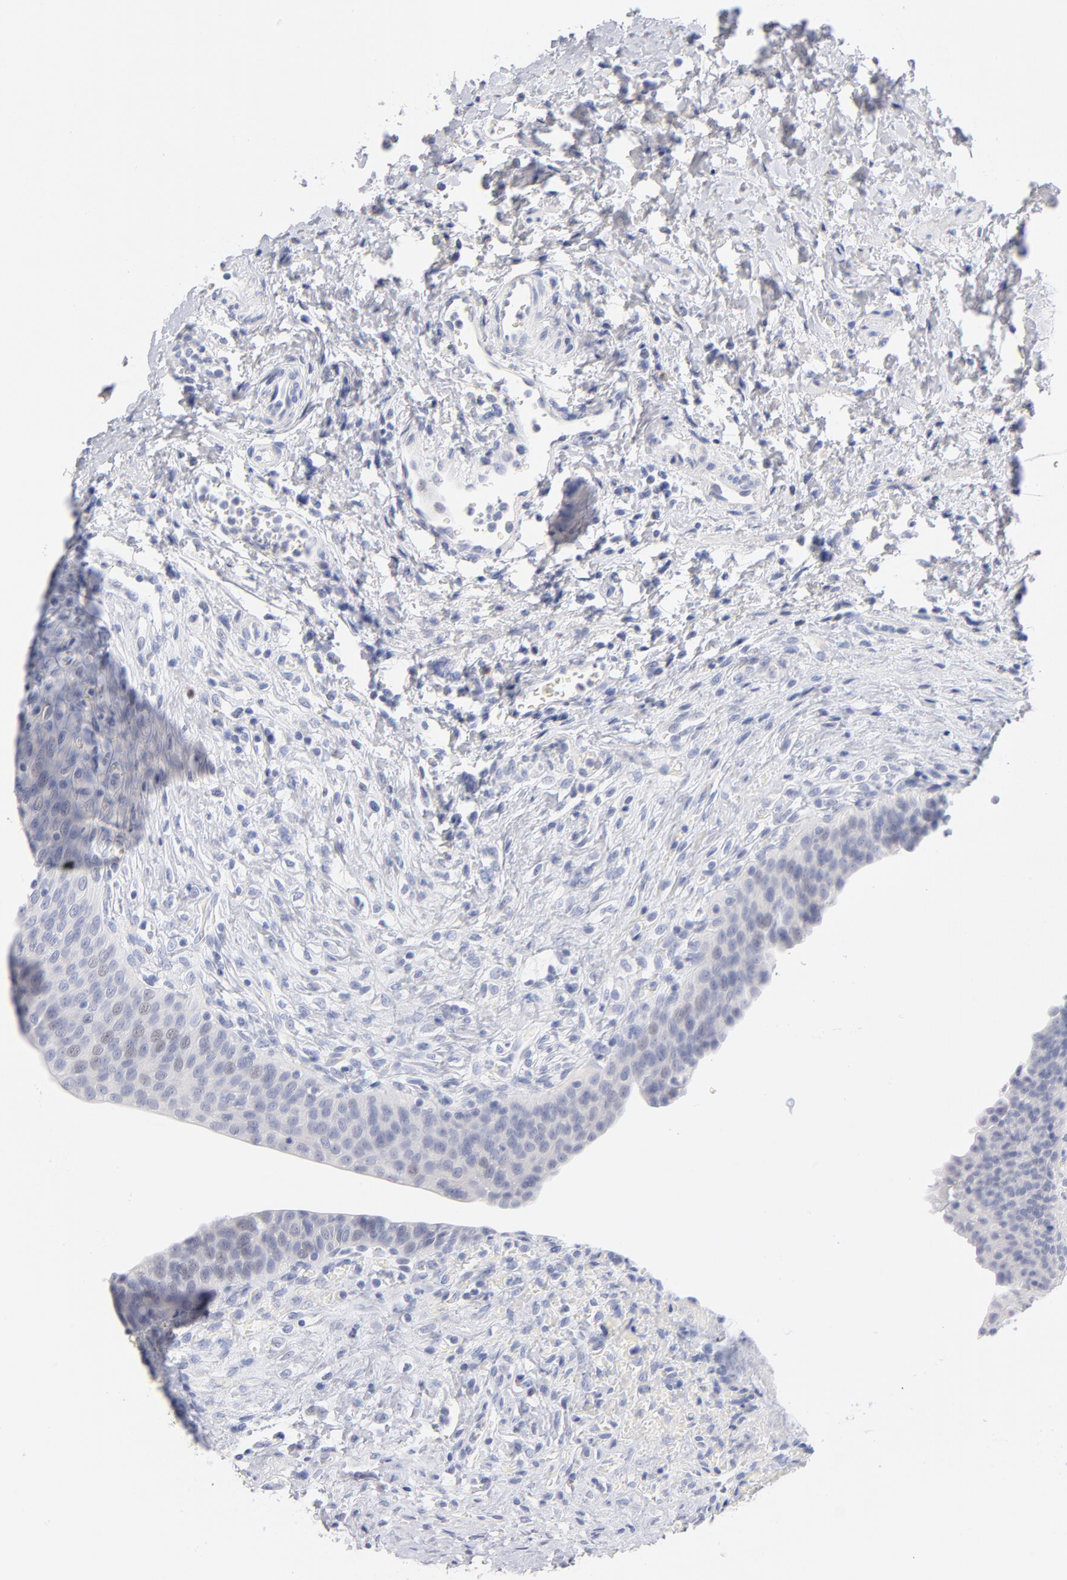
{"staining": {"intensity": "negative", "quantity": "none", "location": "none"}, "tissue": "urinary bladder", "cell_type": "Urothelial cells", "image_type": "normal", "snomed": [{"axis": "morphology", "description": "Normal tissue, NOS"}, {"axis": "morphology", "description": "Dysplasia, NOS"}, {"axis": "topography", "description": "Urinary bladder"}], "caption": "Immunohistochemical staining of unremarkable human urinary bladder exhibits no significant expression in urothelial cells. (DAB IHC visualized using brightfield microscopy, high magnification).", "gene": "KHNYN", "patient": {"sex": "male", "age": 35}}